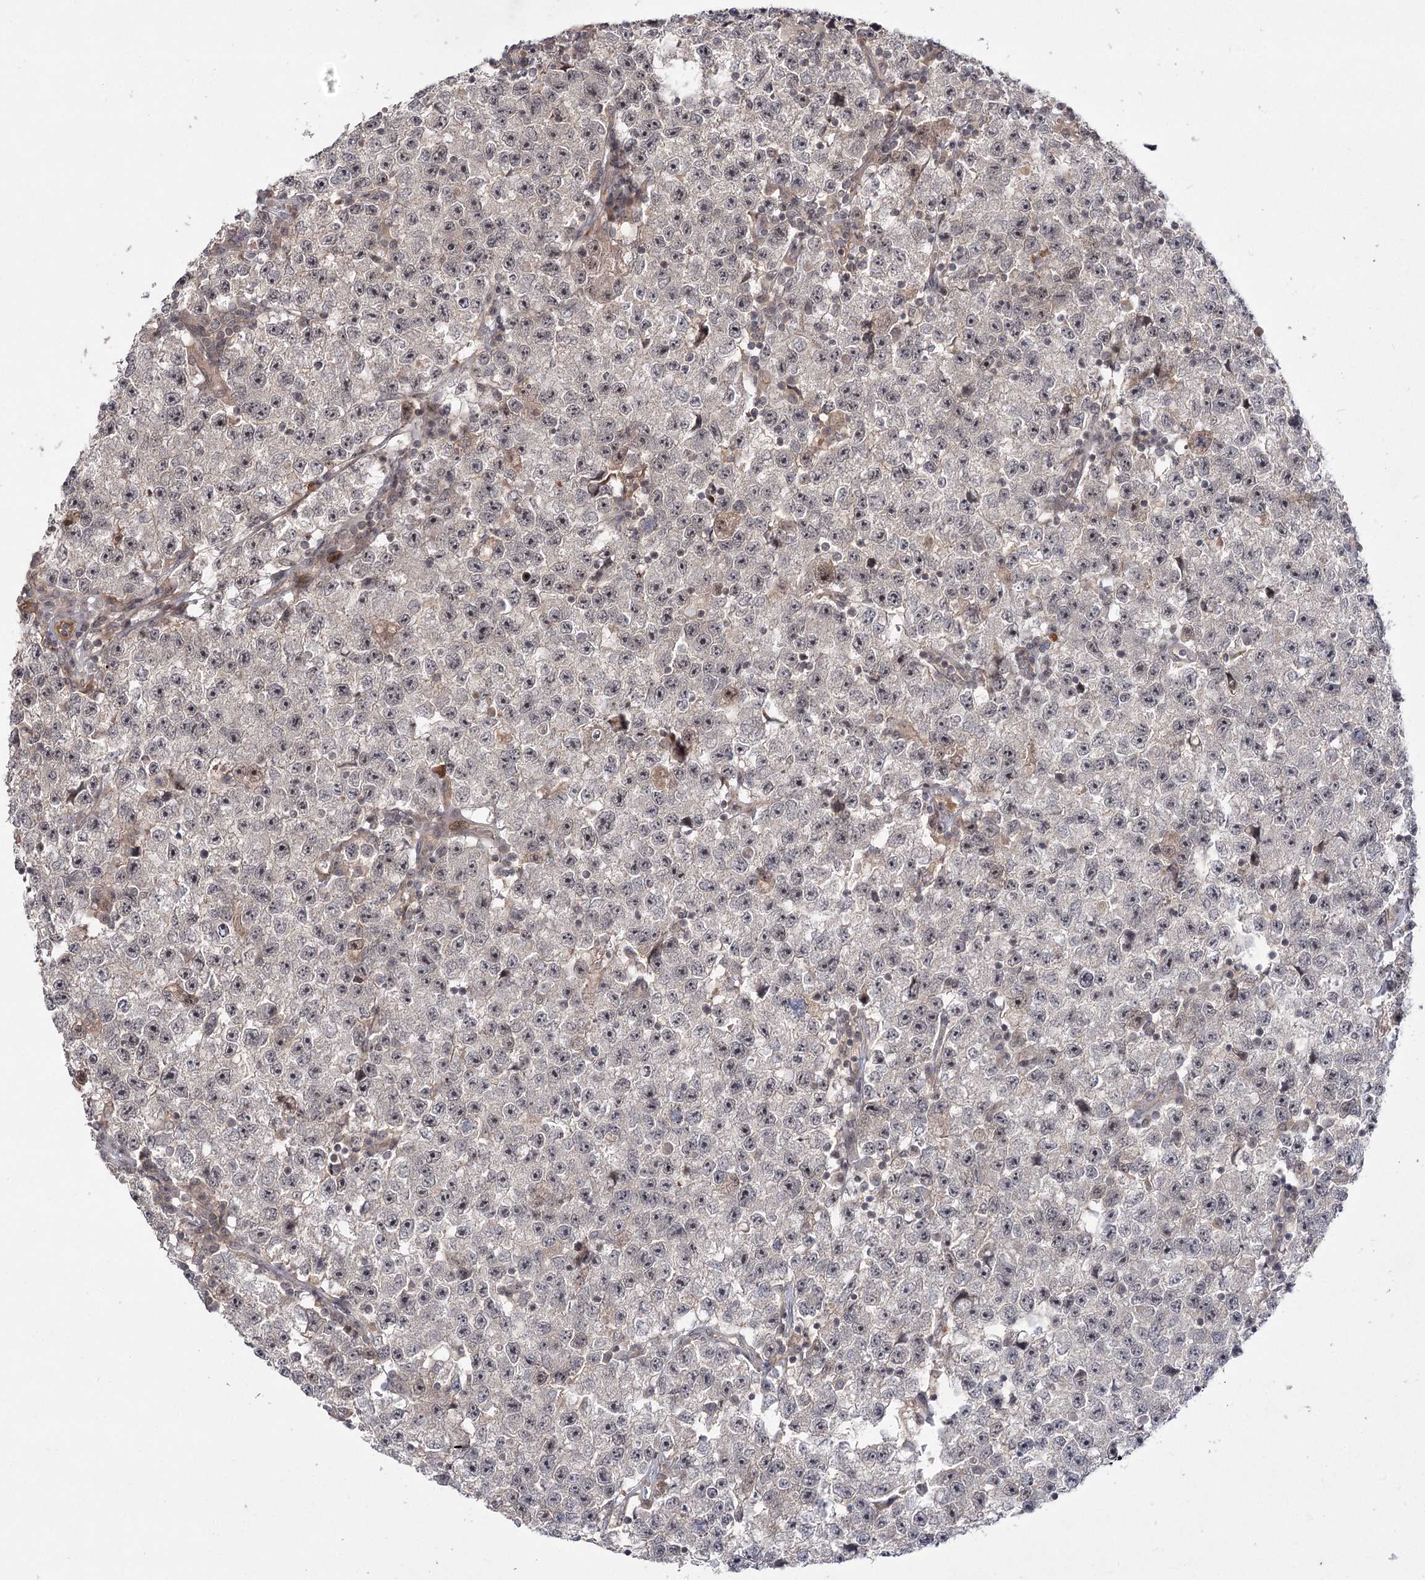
{"staining": {"intensity": "moderate", "quantity": "<25%", "location": "nuclear"}, "tissue": "testis cancer", "cell_type": "Tumor cells", "image_type": "cancer", "snomed": [{"axis": "morphology", "description": "Seminoma, NOS"}, {"axis": "topography", "description": "Testis"}], "caption": "A high-resolution micrograph shows immunohistochemistry staining of testis seminoma, which shows moderate nuclear positivity in approximately <25% of tumor cells.", "gene": "HELQ", "patient": {"sex": "male", "age": 22}}